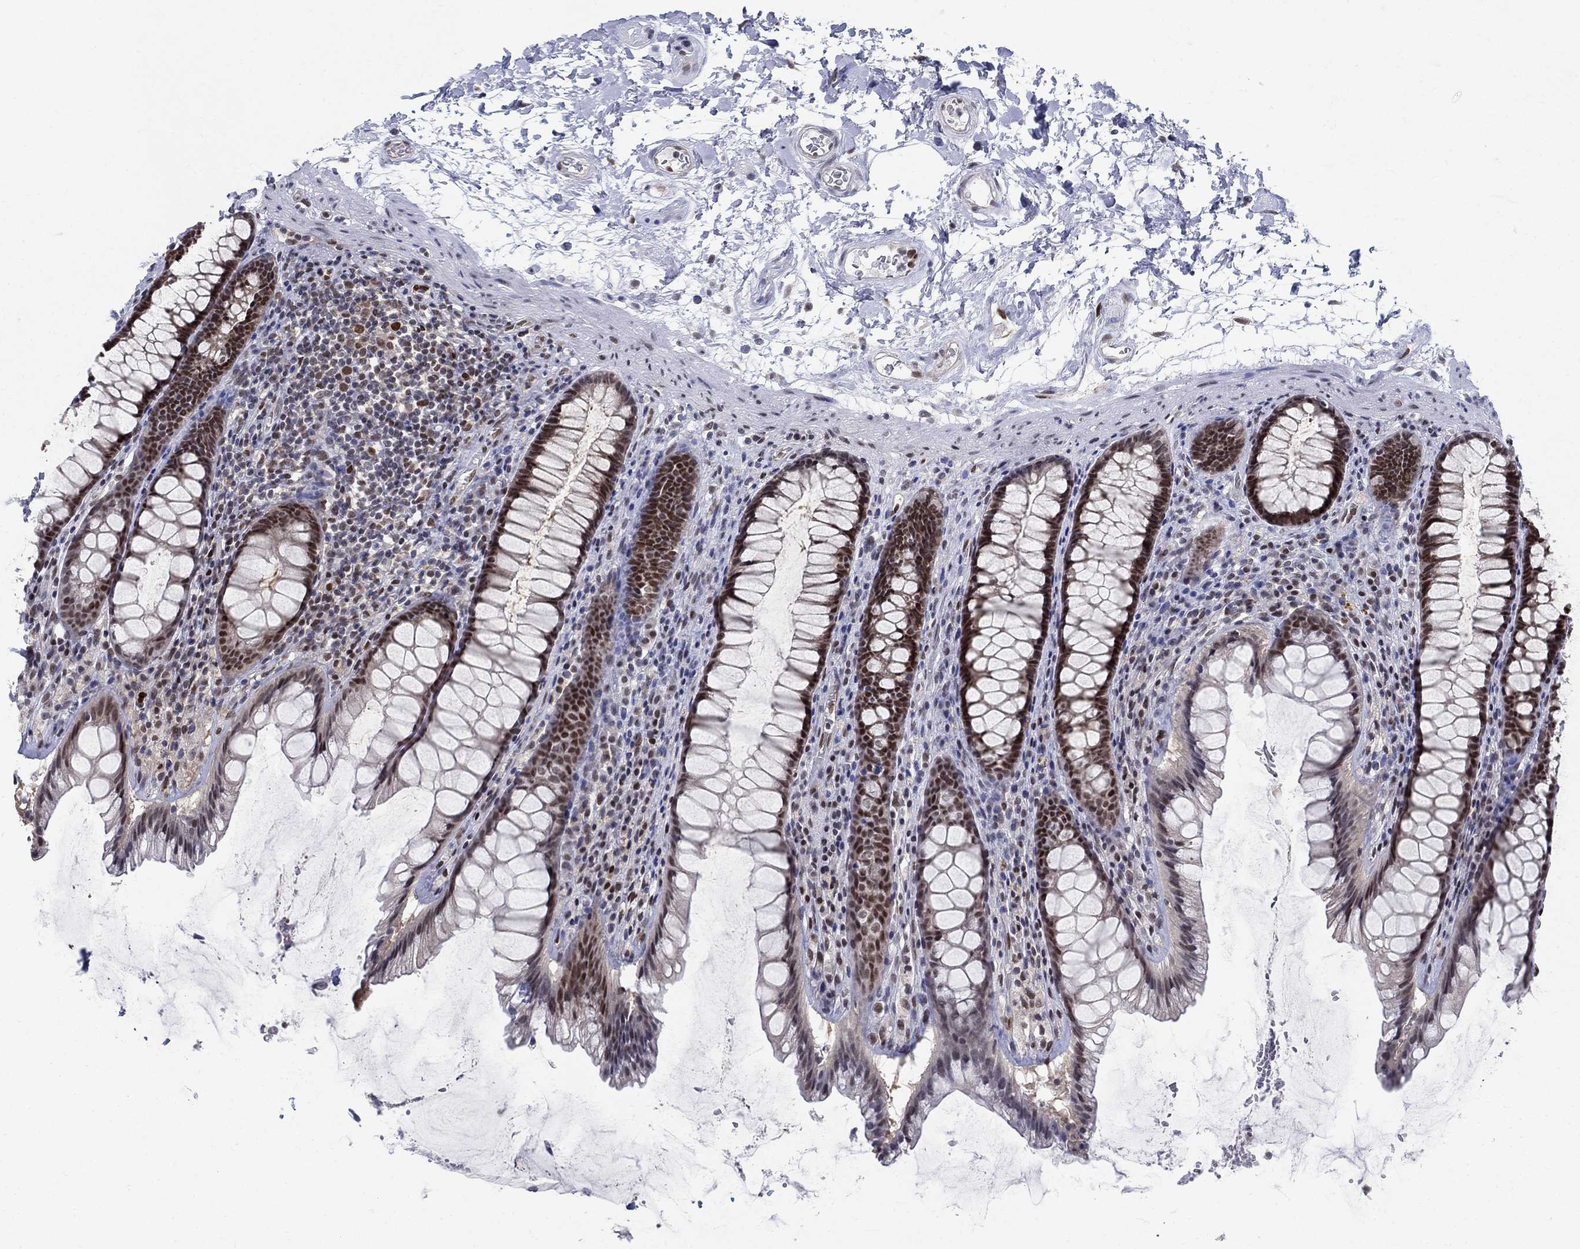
{"staining": {"intensity": "strong", "quantity": "25%-75%", "location": "nuclear"}, "tissue": "rectum", "cell_type": "Glandular cells", "image_type": "normal", "snomed": [{"axis": "morphology", "description": "Normal tissue, NOS"}, {"axis": "topography", "description": "Rectum"}], "caption": "Strong nuclear protein expression is present in about 25%-75% of glandular cells in rectum. (Brightfield microscopy of DAB IHC at high magnification).", "gene": "CENPE", "patient": {"sex": "male", "age": 72}}